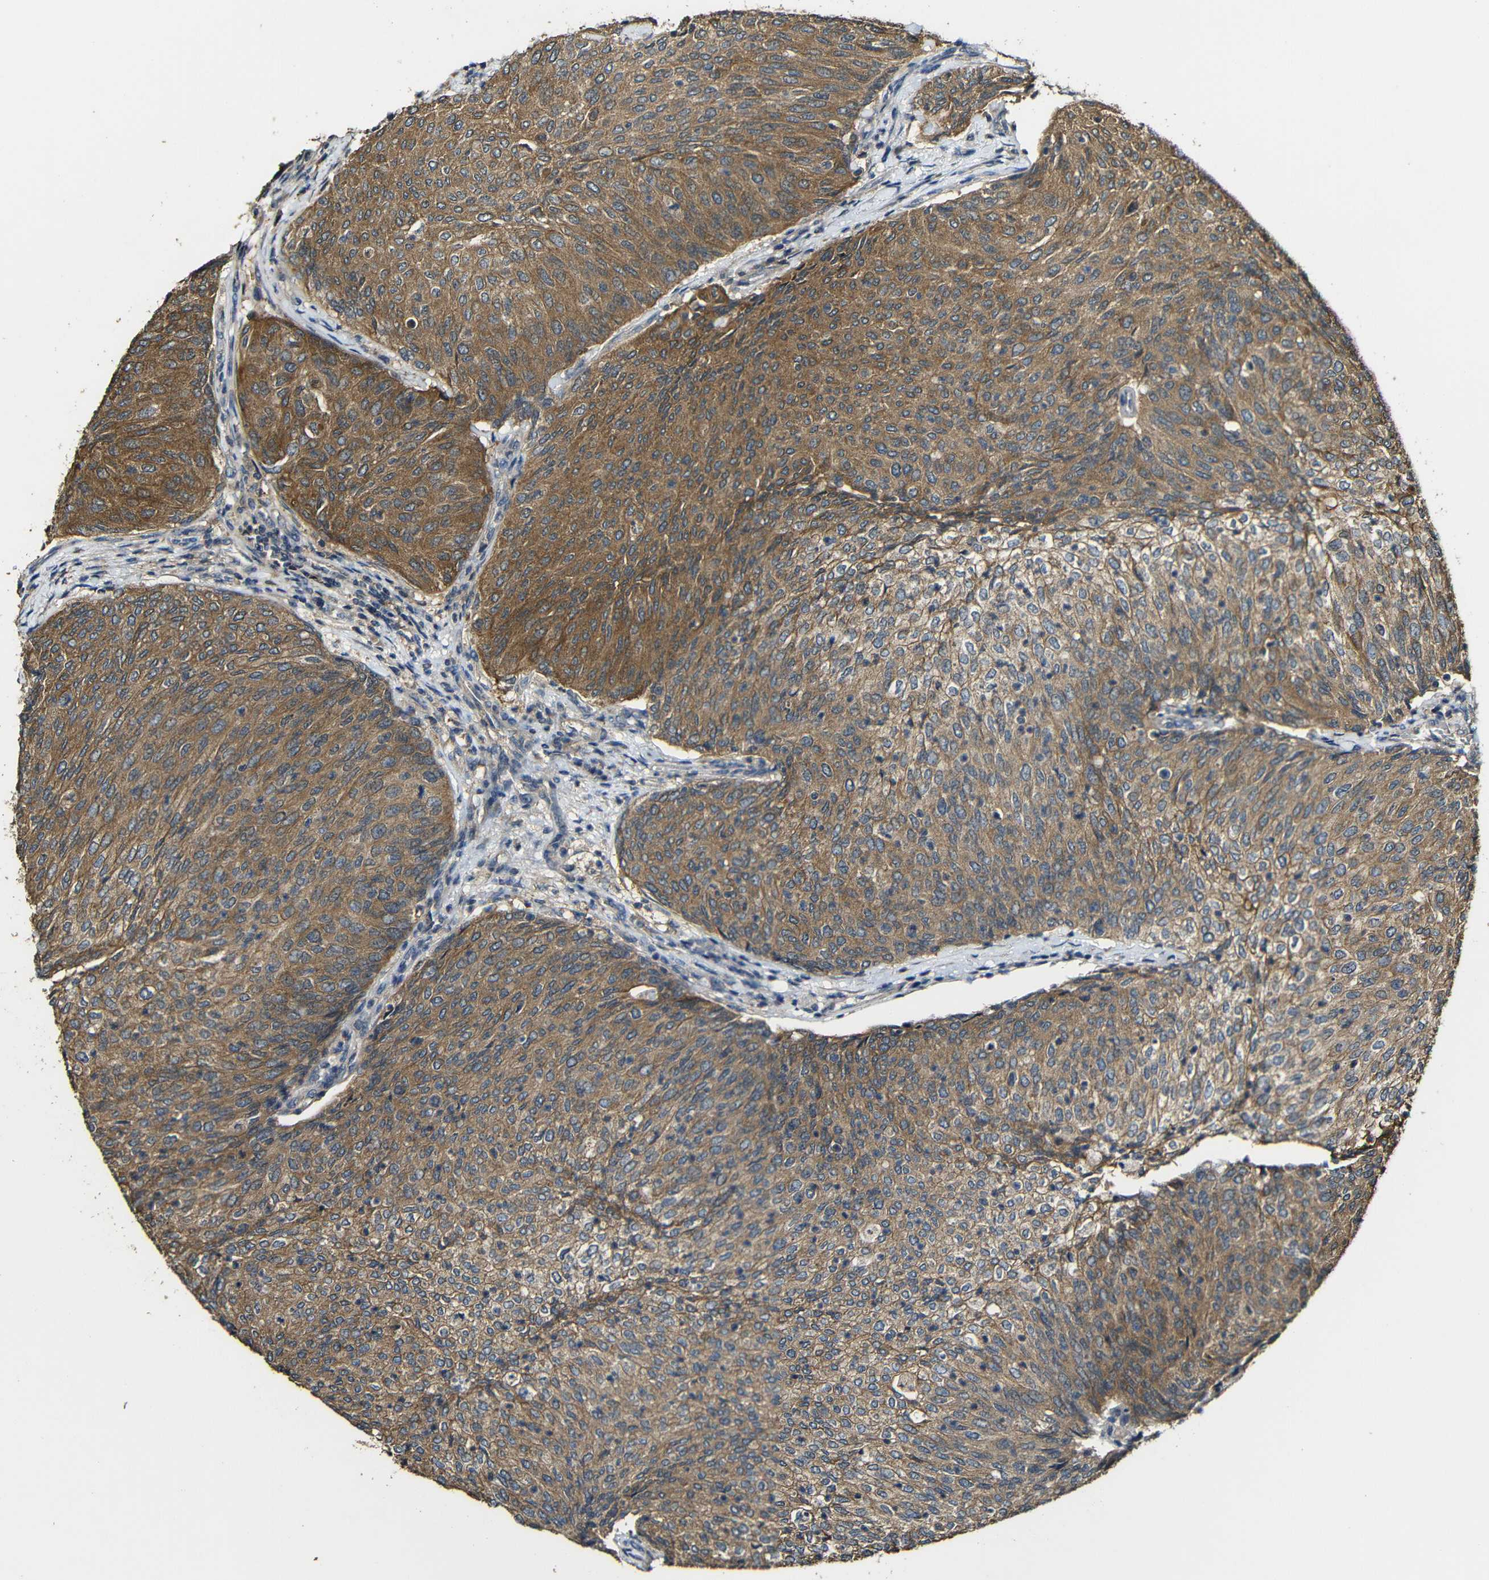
{"staining": {"intensity": "strong", "quantity": ">75%", "location": "cytoplasmic/membranous"}, "tissue": "urothelial cancer", "cell_type": "Tumor cells", "image_type": "cancer", "snomed": [{"axis": "morphology", "description": "Urothelial carcinoma, Low grade"}, {"axis": "topography", "description": "Urinary bladder"}], "caption": "Protein staining reveals strong cytoplasmic/membranous staining in approximately >75% of tumor cells in urothelial cancer.", "gene": "CASP8", "patient": {"sex": "female", "age": 79}}